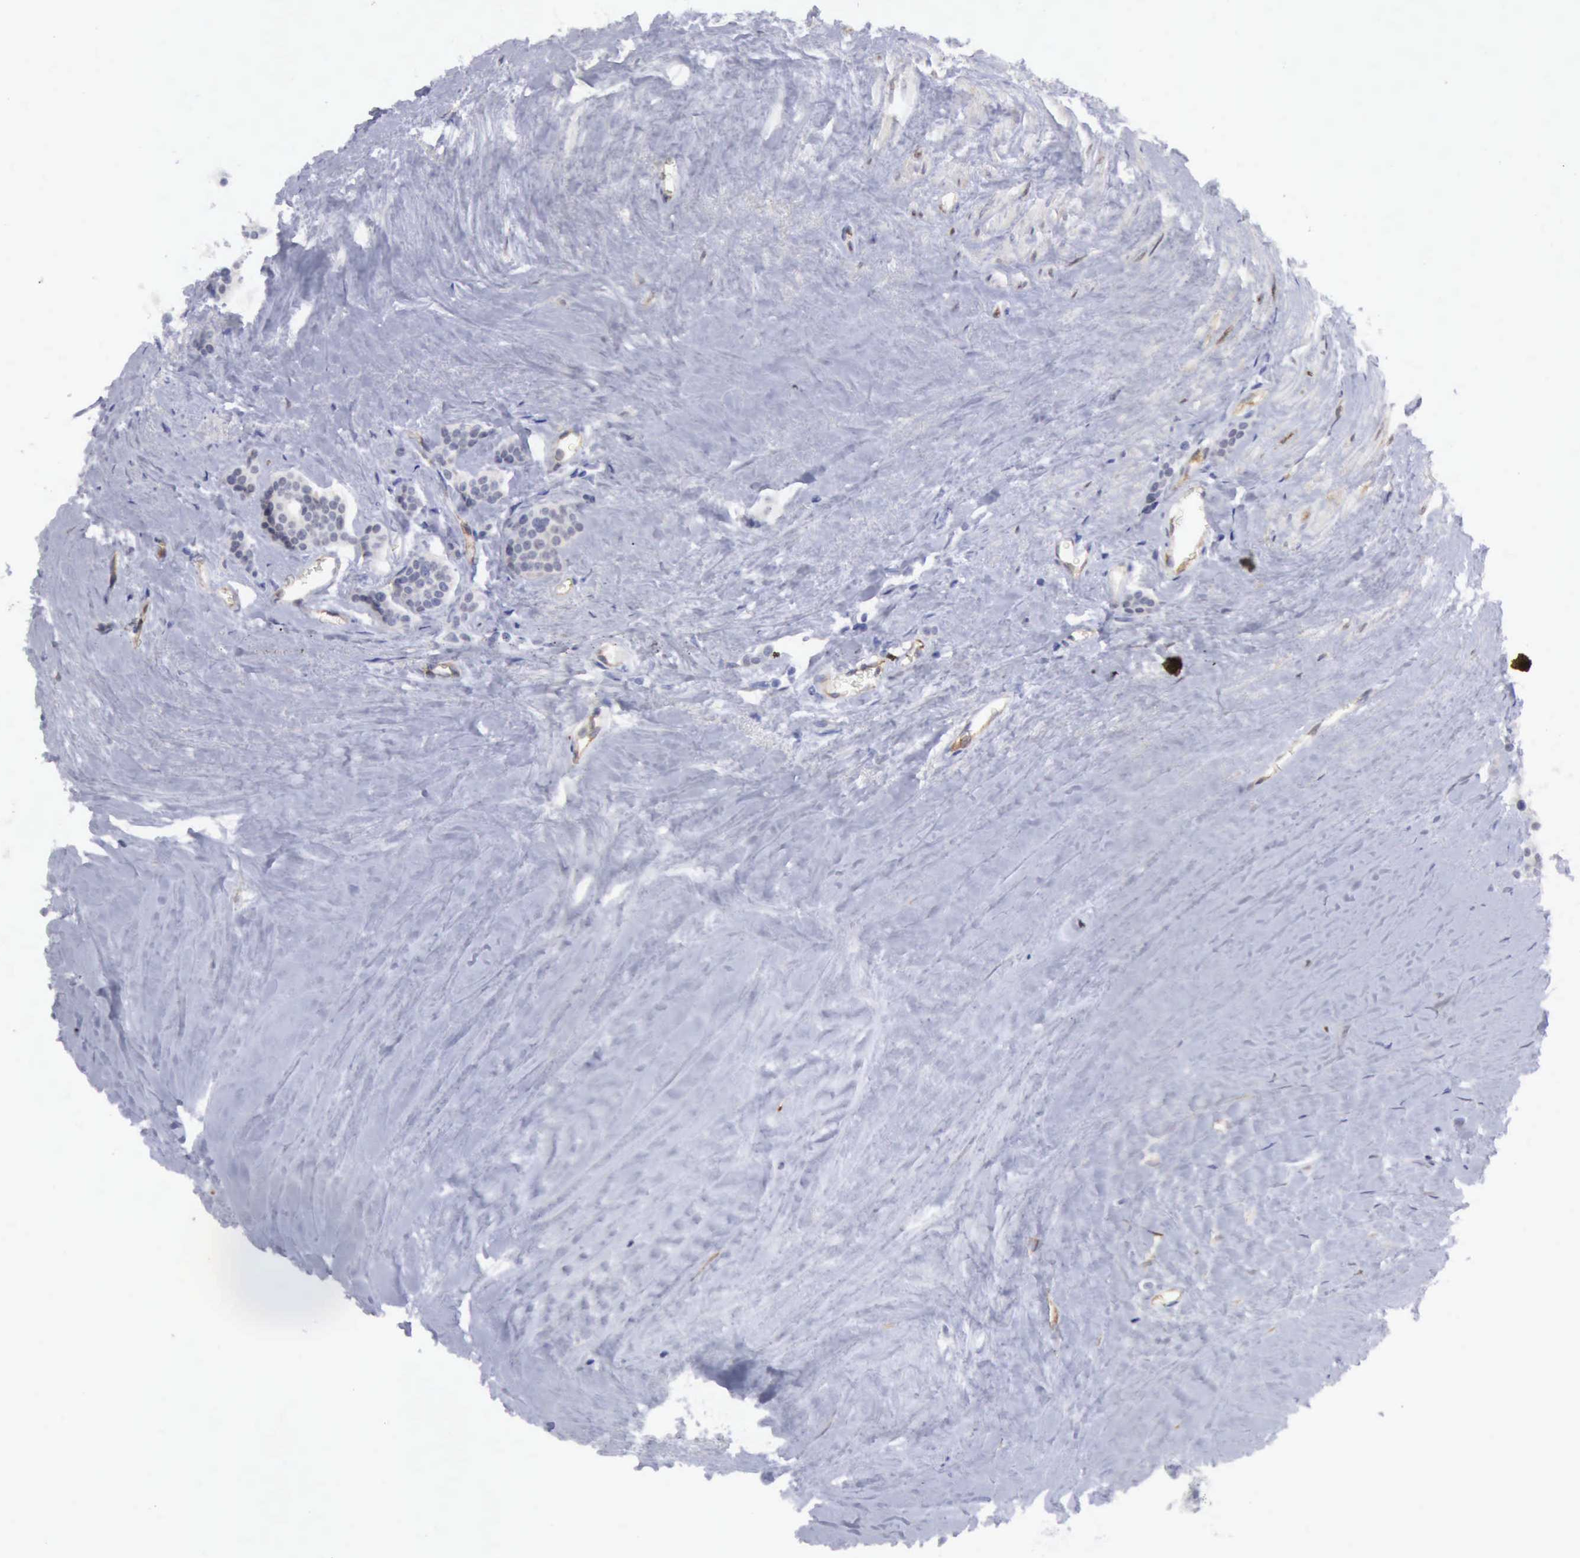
{"staining": {"intensity": "negative", "quantity": "none", "location": "none"}, "tissue": "carcinoid", "cell_type": "Tumor cells", "image_type": "cancer", "snomed": [{"axis": "morphology", "description": "Carcinoid, malignant, NOS"}, {"axis": "topography", "description": "Small intestine"}], "caption": "The IHC micrograph has no significant positivity in tumor cells of malignant carcinoid tissue. (Brightfield microscopy of DAB (3,3'-diaminobenzidine) immunohistochemistry at high magnification).", "gene": "TFRC", "patient": {"sex": "male", "age": 60}}